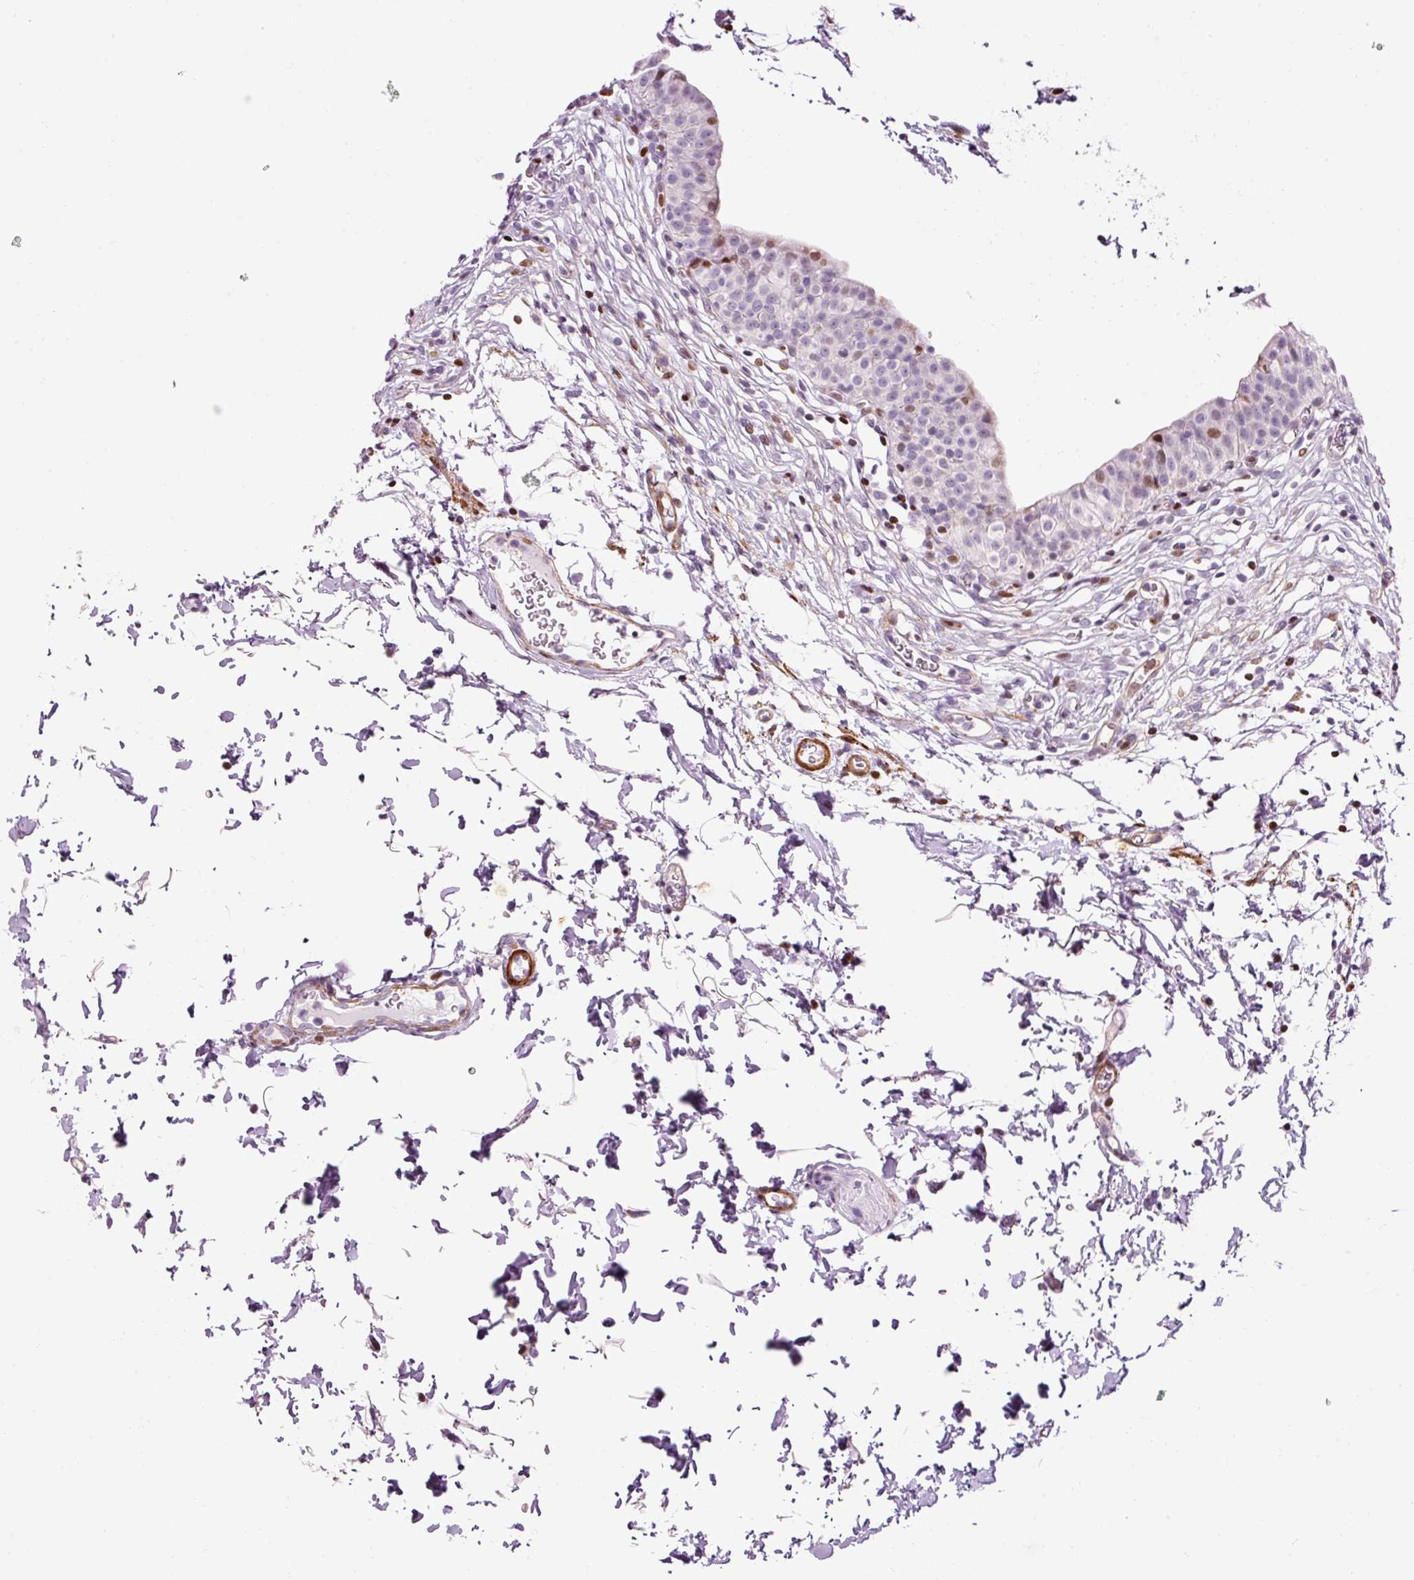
{"staining": {"intensity": "moderate", "quantity": "<25%", "location": "cytoplasmic/membranous,nuclear"}, "tissue": "urinary bladder", "cell_type": "Urothelial cells", "image_type": "normal", "snomed": [{"axis": "morphology", "description": "Normal tissue, NOS"}, {"axis": "topography", "description": "Urinary bladder"}, {"axis": "topography", "description": "Peripheral nerve tissue"}], "caption": "This histopathology image demonstrates IHC staining of unremarkable urinary bladder, with low moderate cytoplasmic/membranous,nuclear staining in approximately <25% of urothelial cells.", "gene": "ANKRD20A1", "patient": {"sex": "male", "age": 55}}